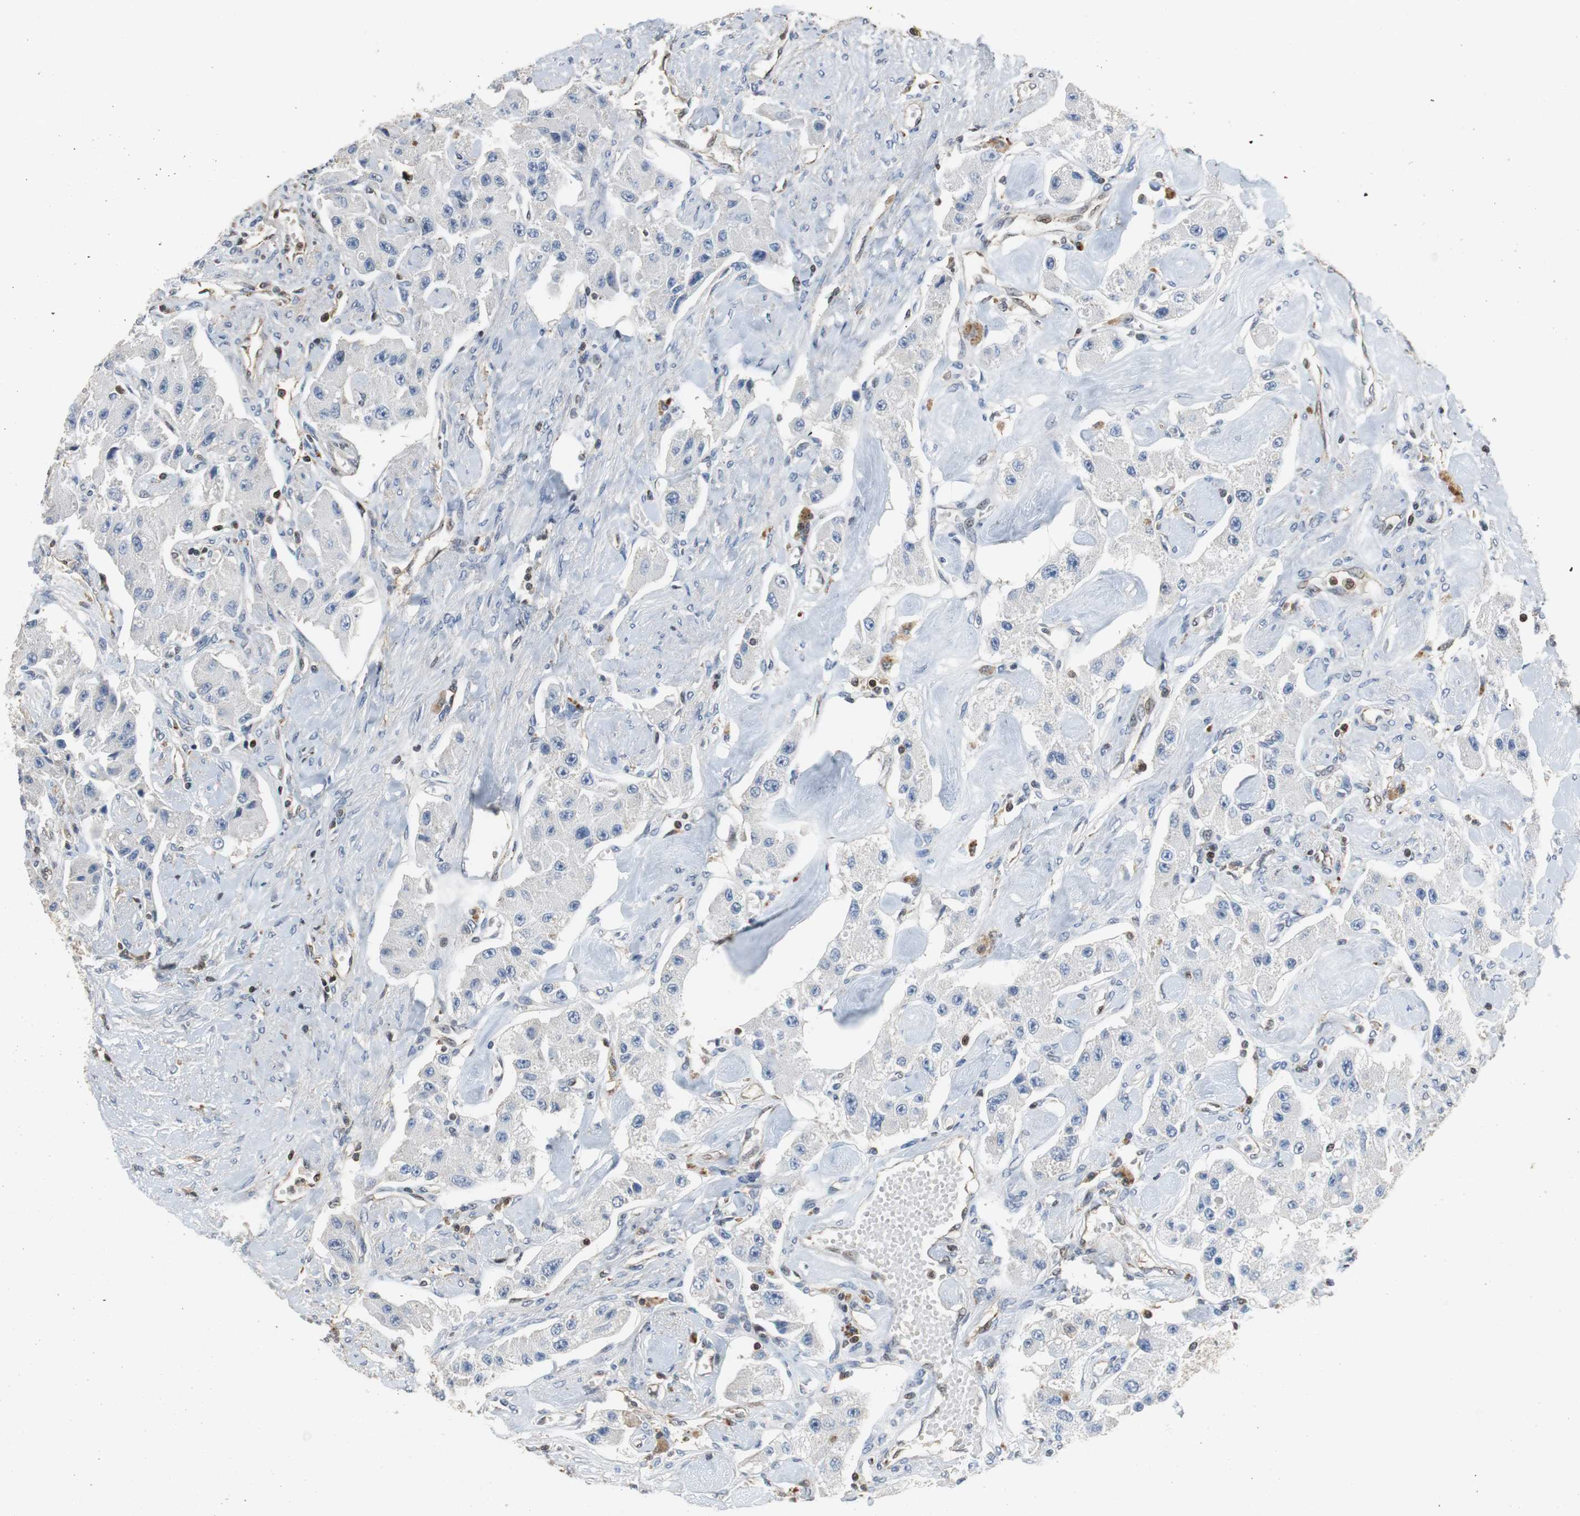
{"staining": {"intensity": "negative", "quantity": "none", "location": "none"}, "tissue": "carcinoid", "cell_type": "Tumor cells", "image_type": "cancer", "snomed": [{"axis": "morphology", "description": "Carcinoid, malignant, NOS"}, {"axis": "topography", "description": "Pancreas"}], "caption": "The micrograph reveals no significant staining in tumor cells of carcinoid.", "gene": "GSDMD", "patient": {"sex": "male", "age": 41}}